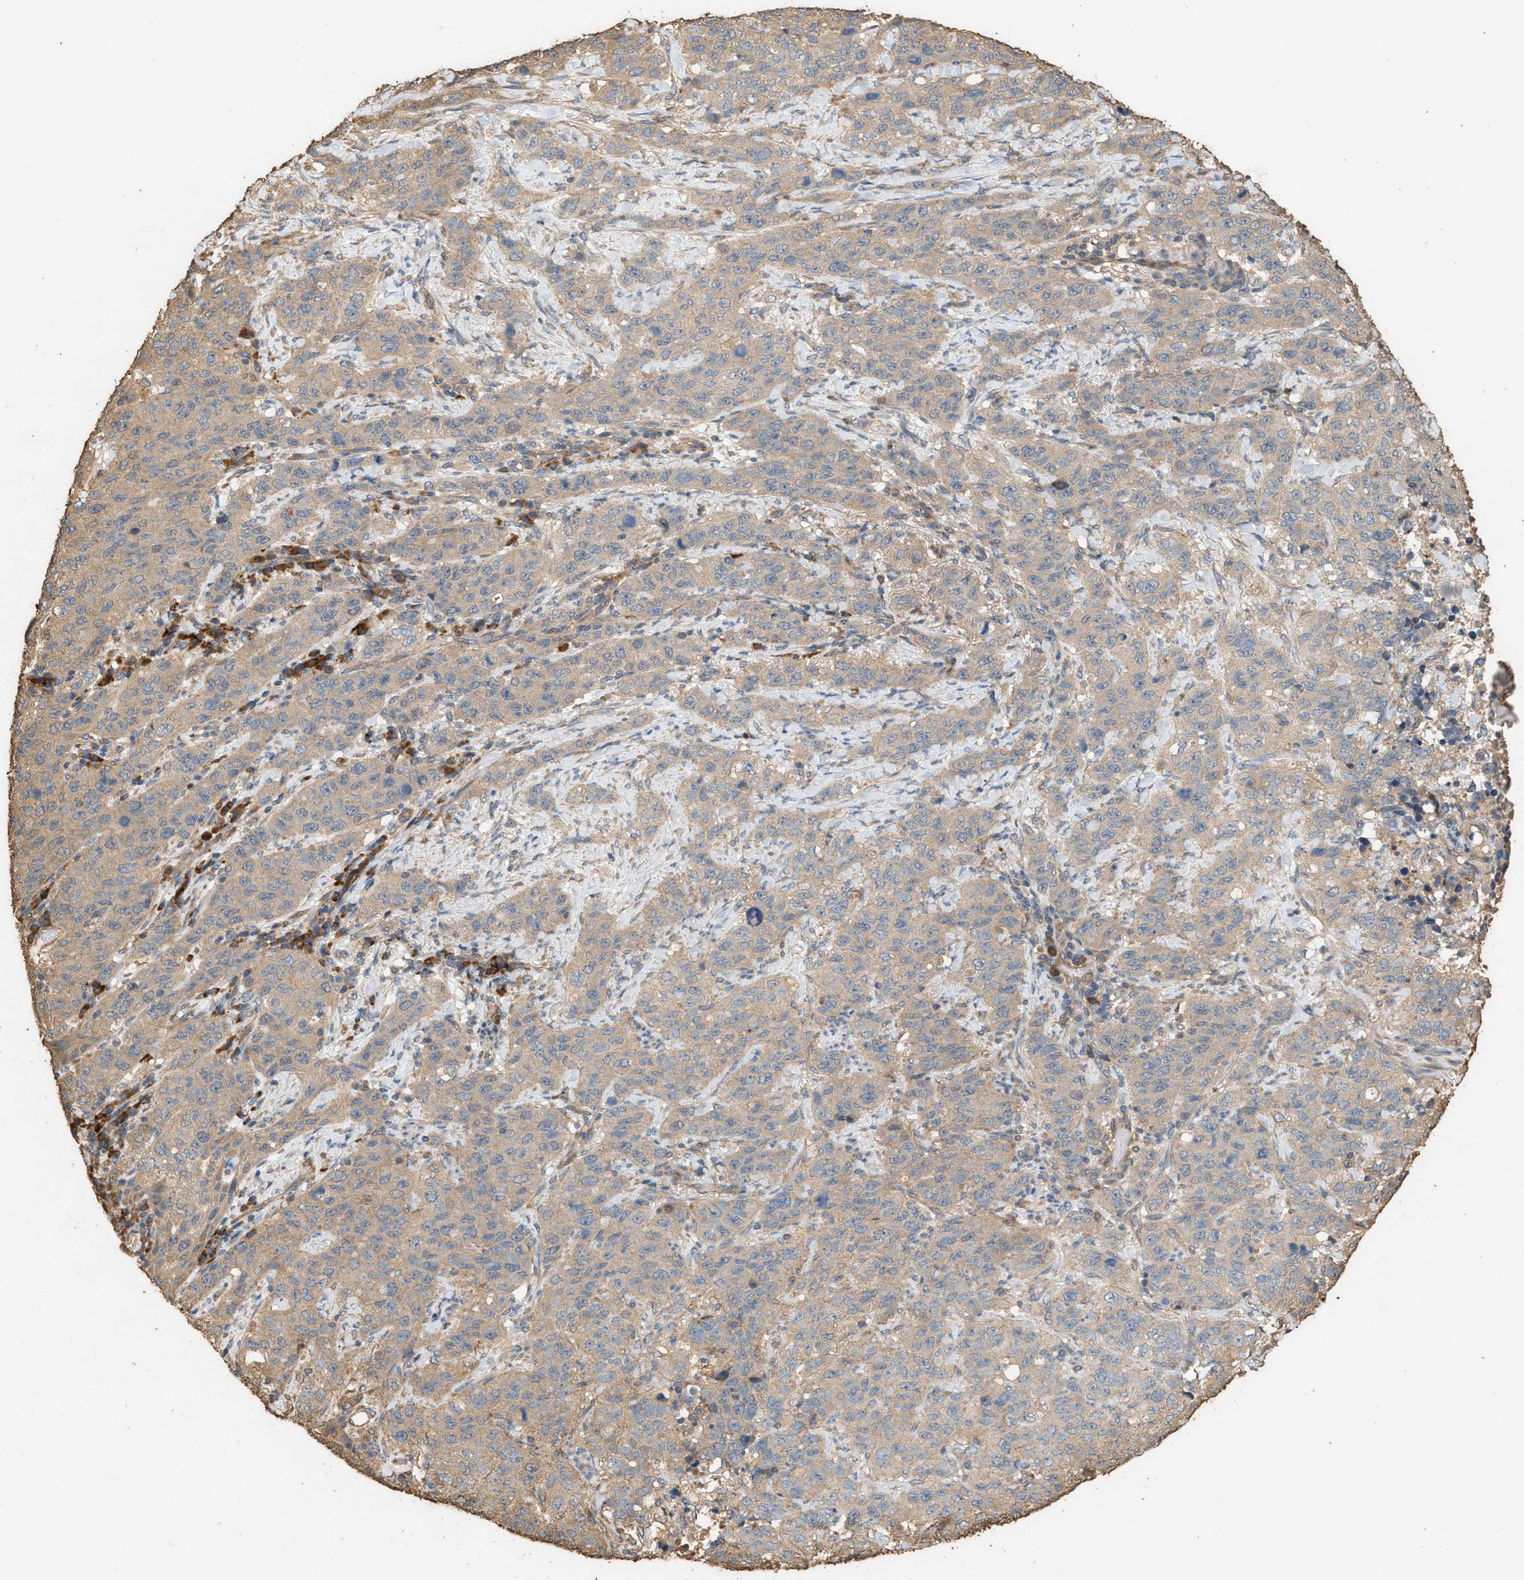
{"staining": {"intensity": "weak", "quantity": "25%-75%", "location": "cytoplasmic/membranous"}, "tissue": "stomach cancer", "cell_type": "Tumor cells", "image_type": "cancer", "snomed": [{"axis": "morphology", "description": "Adenocarcinoma, NOS"}, {"axis": "topography", "description": "Stomach"}], "caption": "An image of stomach adenocarcinoma stained for a protein demonstrates weak cytoplasmic/membranous brown staining in tumor cells.", "gene": "DCAF7", "patient": {"sex": "male", "age": 48}}